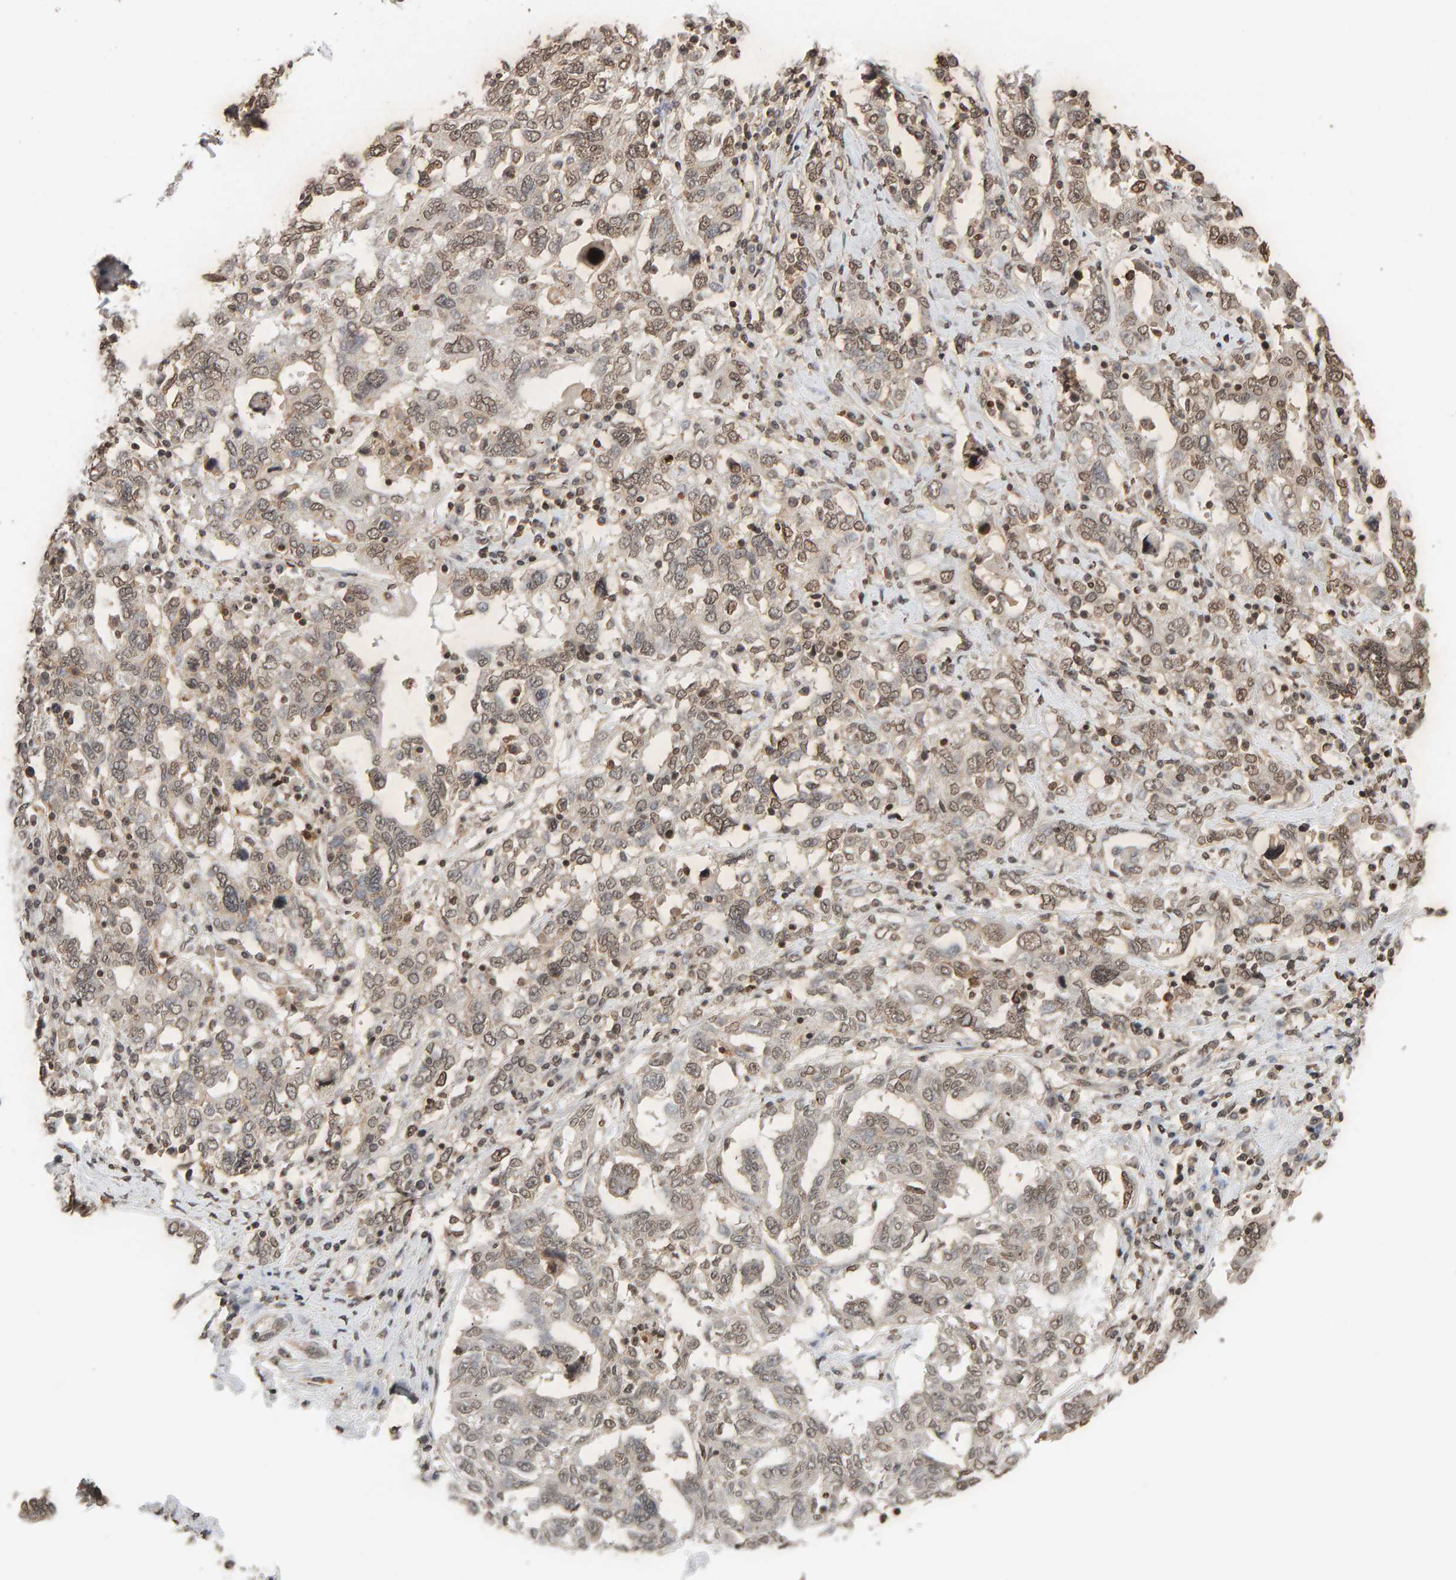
{"staining": {"intensity": "weak", "quantity": ">75%", "location": "nuclear"}, "tissue": "ovarian cancer", "cell_type": "Tumor cells", "image_type": "cancer", "snomed": [{"axis": "morphology", "description": "Carcinoma, endometroid"}, {"axis": "topography", "description": "Ovary"}], "caption": "This histopathology image demonstrates immunohistochemistry (IHC) staining of ovarian endometroid carcinoma, with low weak nuclear expression in approximately >75% of tumor cells.", "gene": "DNAJB5", "patient": {"sex": "female", "age": 62}}